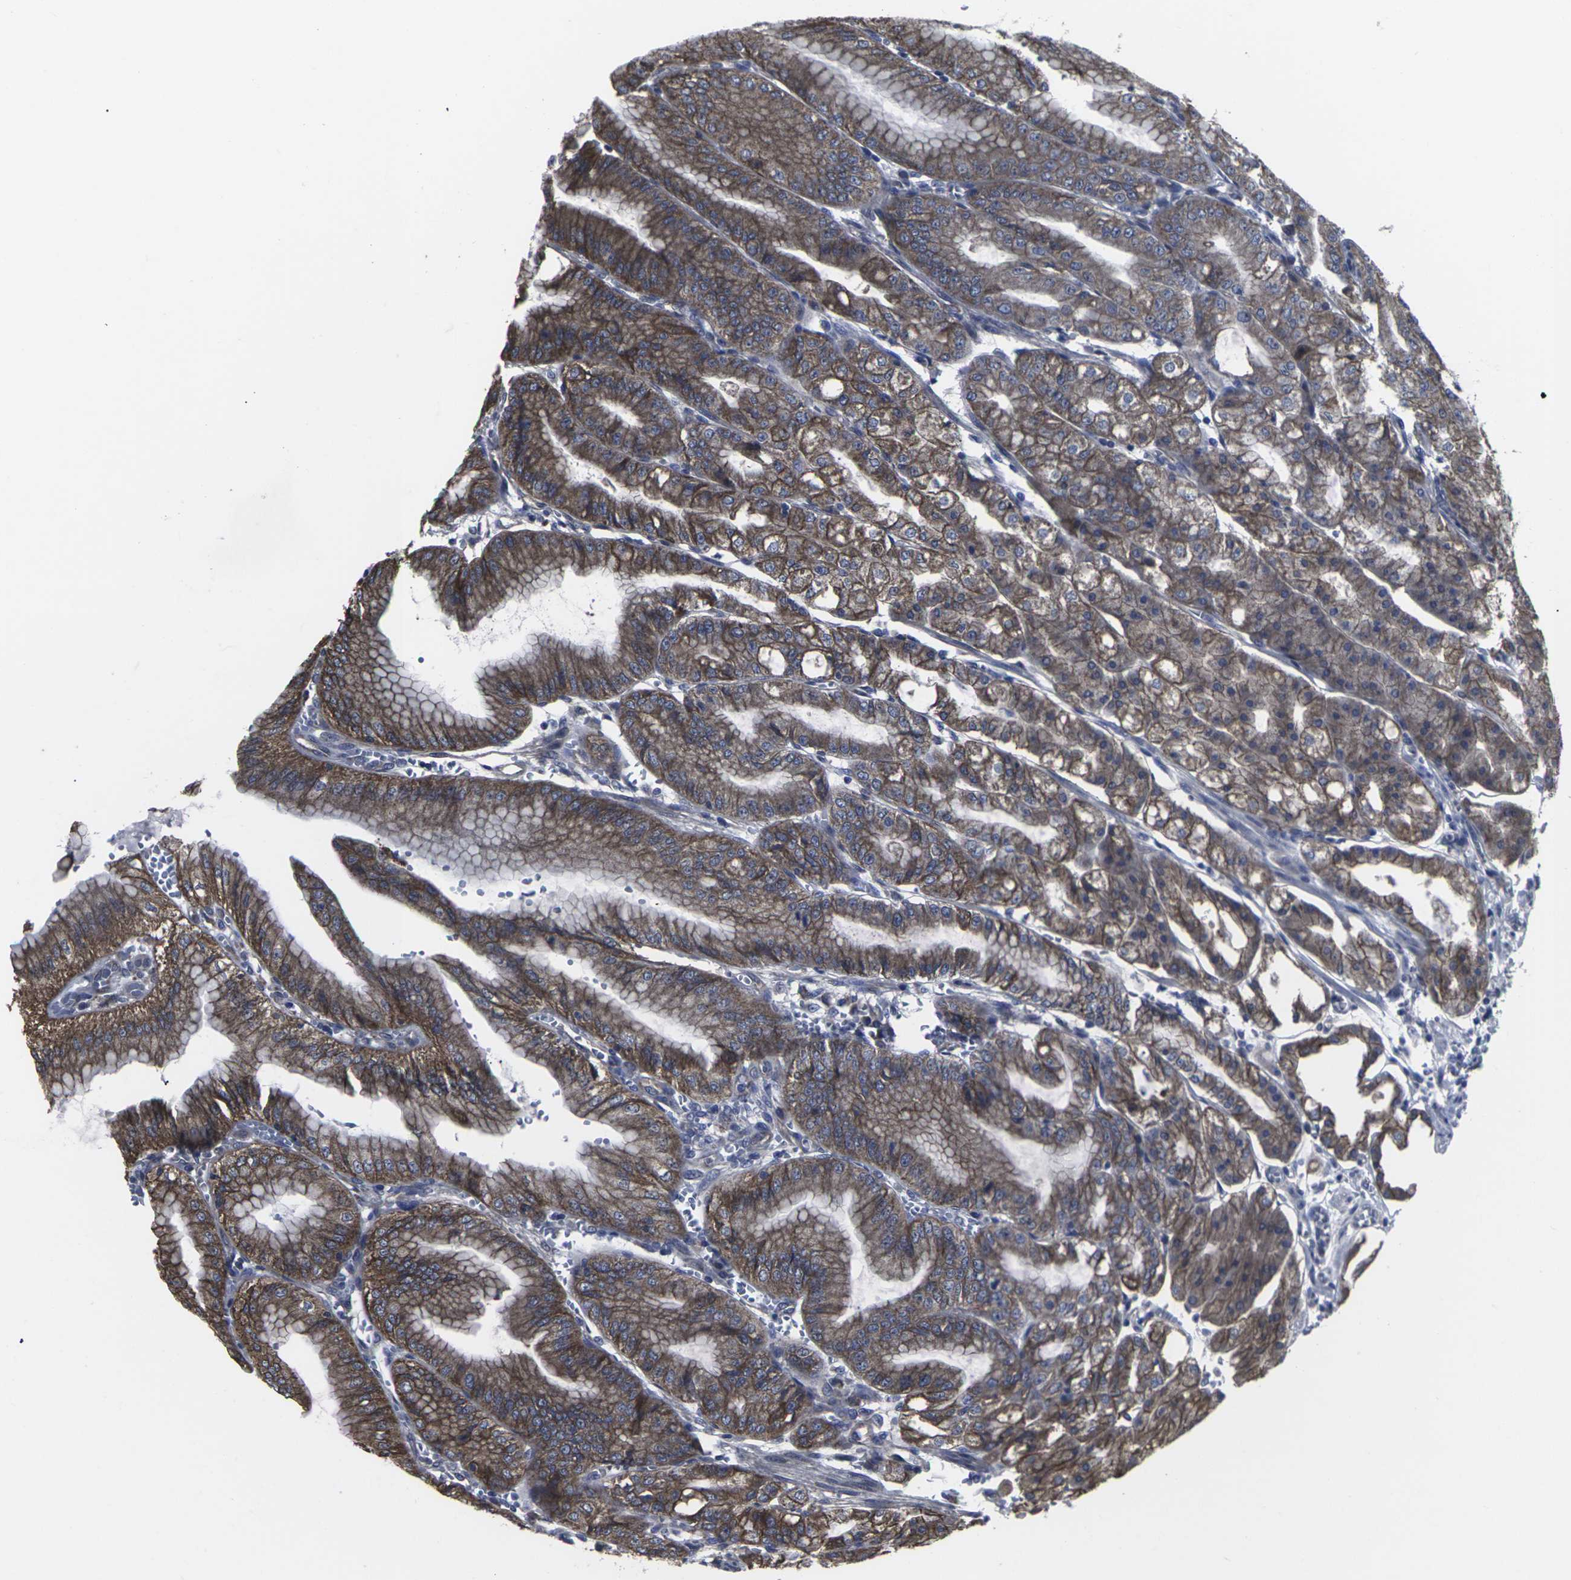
{"staining": {"intensity": "moderate", "quantity": ">75%", "location": "cytoplasmic/membranous"}, "tissue": "stomach", "cell_type": "Glandular cells", "image_type": "normal", "snomed": [{"axis": "morphology", "description": "Normal tissue, NOS"}, {"axis": "topography", "description": "Stomach, lower"}], "caption": "Stomach stained with a protein marker exhibits moderate staining in glandular cells.", "gene": "MAPKAPK2", "patient": {"sex": "male", "age": 71}}